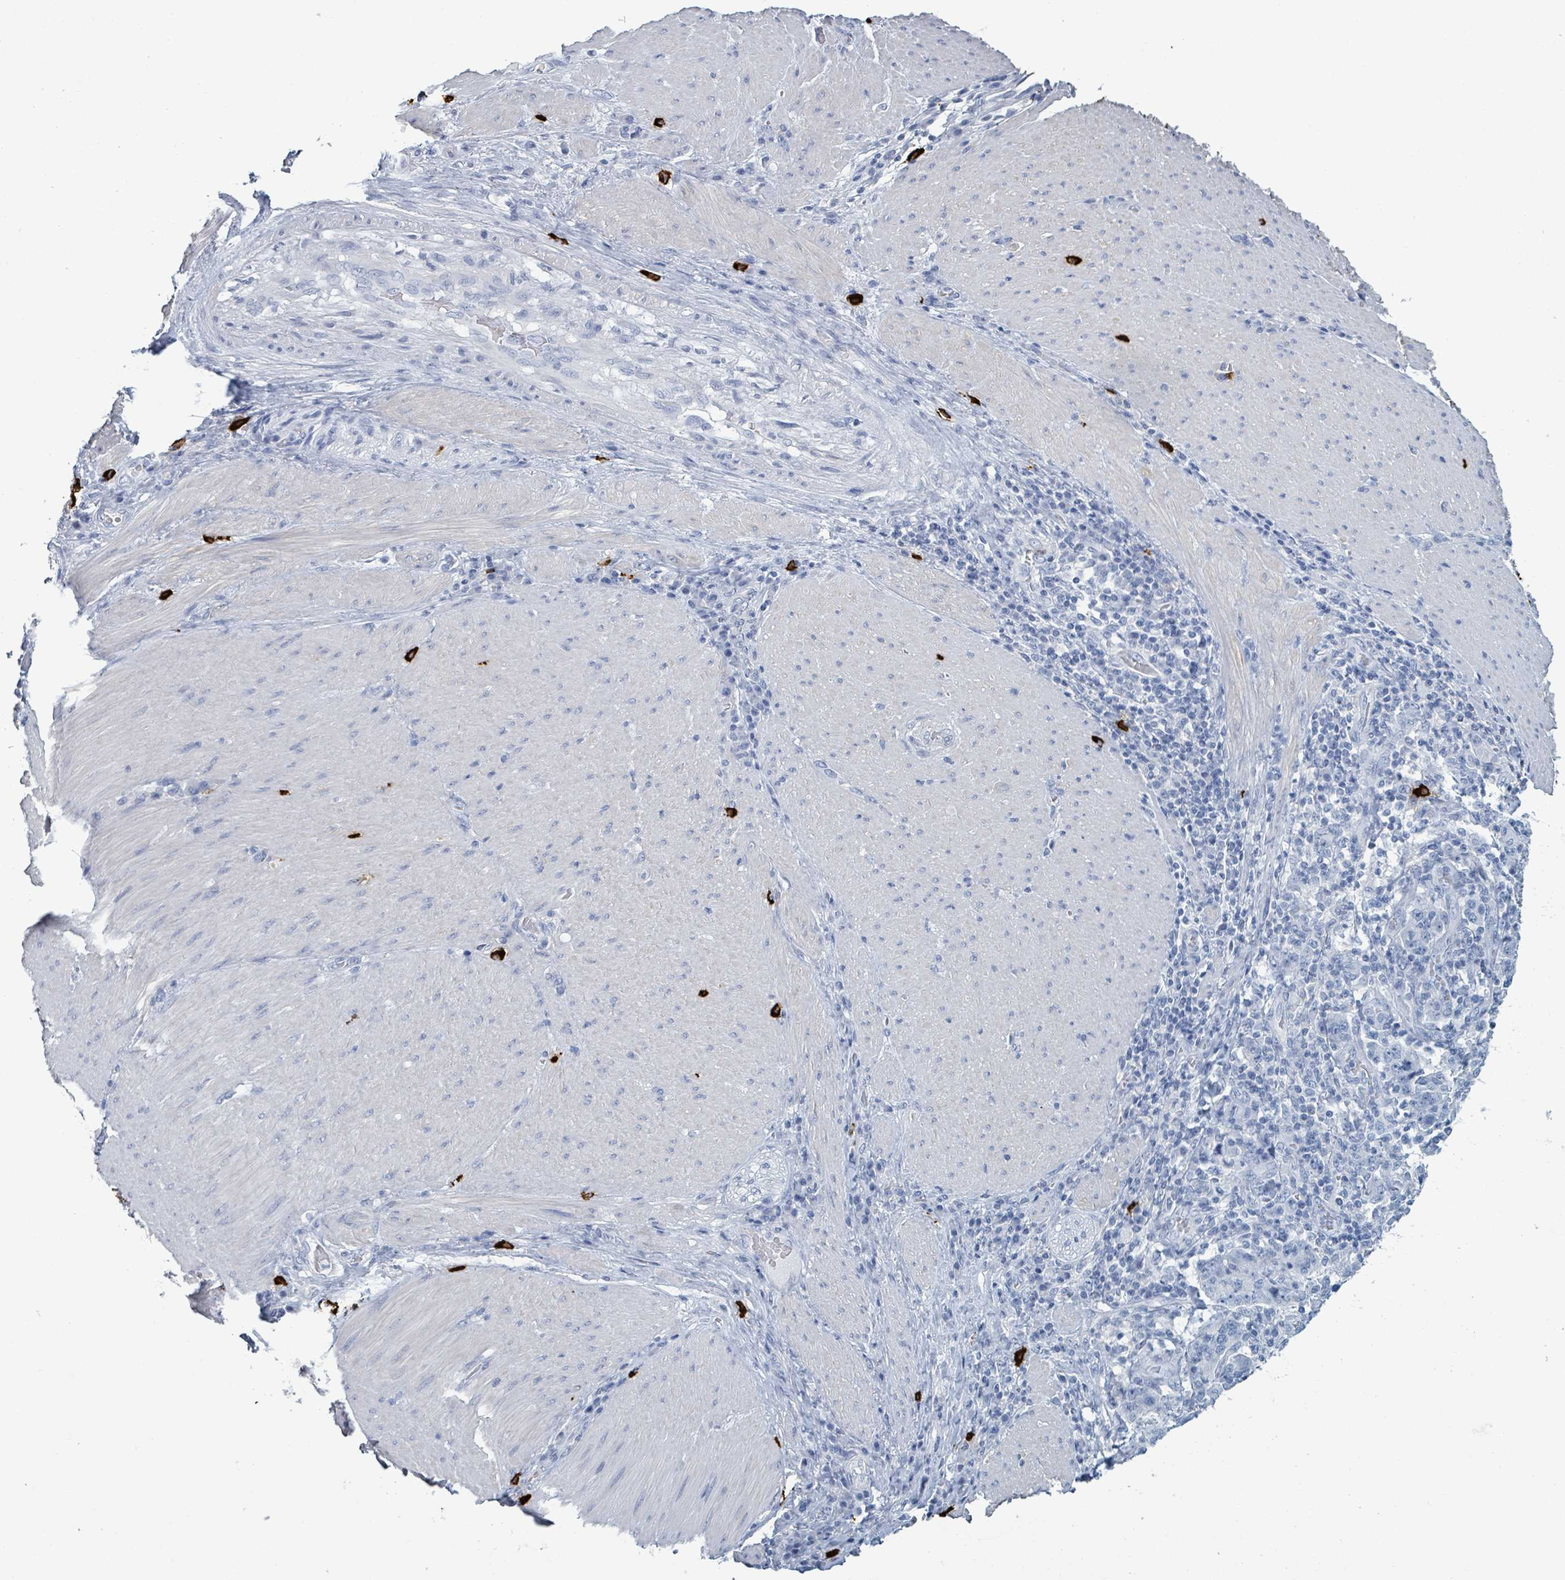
{"staining": {"intensity": "negative", "quantity": "none", "location": "none"}, "tissue": "stomach cancer", "cell_type": "Tumor cells", "image_type": "cancer", "snomed": [{"axis": "morphology", "description": "Normal tissue, NOS"}, {"axis": "morphology", "description": "Adenocarcinoma, NOS"}, {"axis": "topography", "description": "Stomach, upper"}, {"axis": "topography", "description": "Stomach"}], "caption": "IHC of human stomach cancer (adenocarcinoma) shows no positivity in tumor cells. (Stains: DAB (3,3'-diaminobenzidine) immunohistochemistry (IHC) with hematoxylin counter stain, Microscopy: brightfield microscopy at high magnification).", "gene": "VPS13D", "patient": {"sex": "male", "age": 59}}